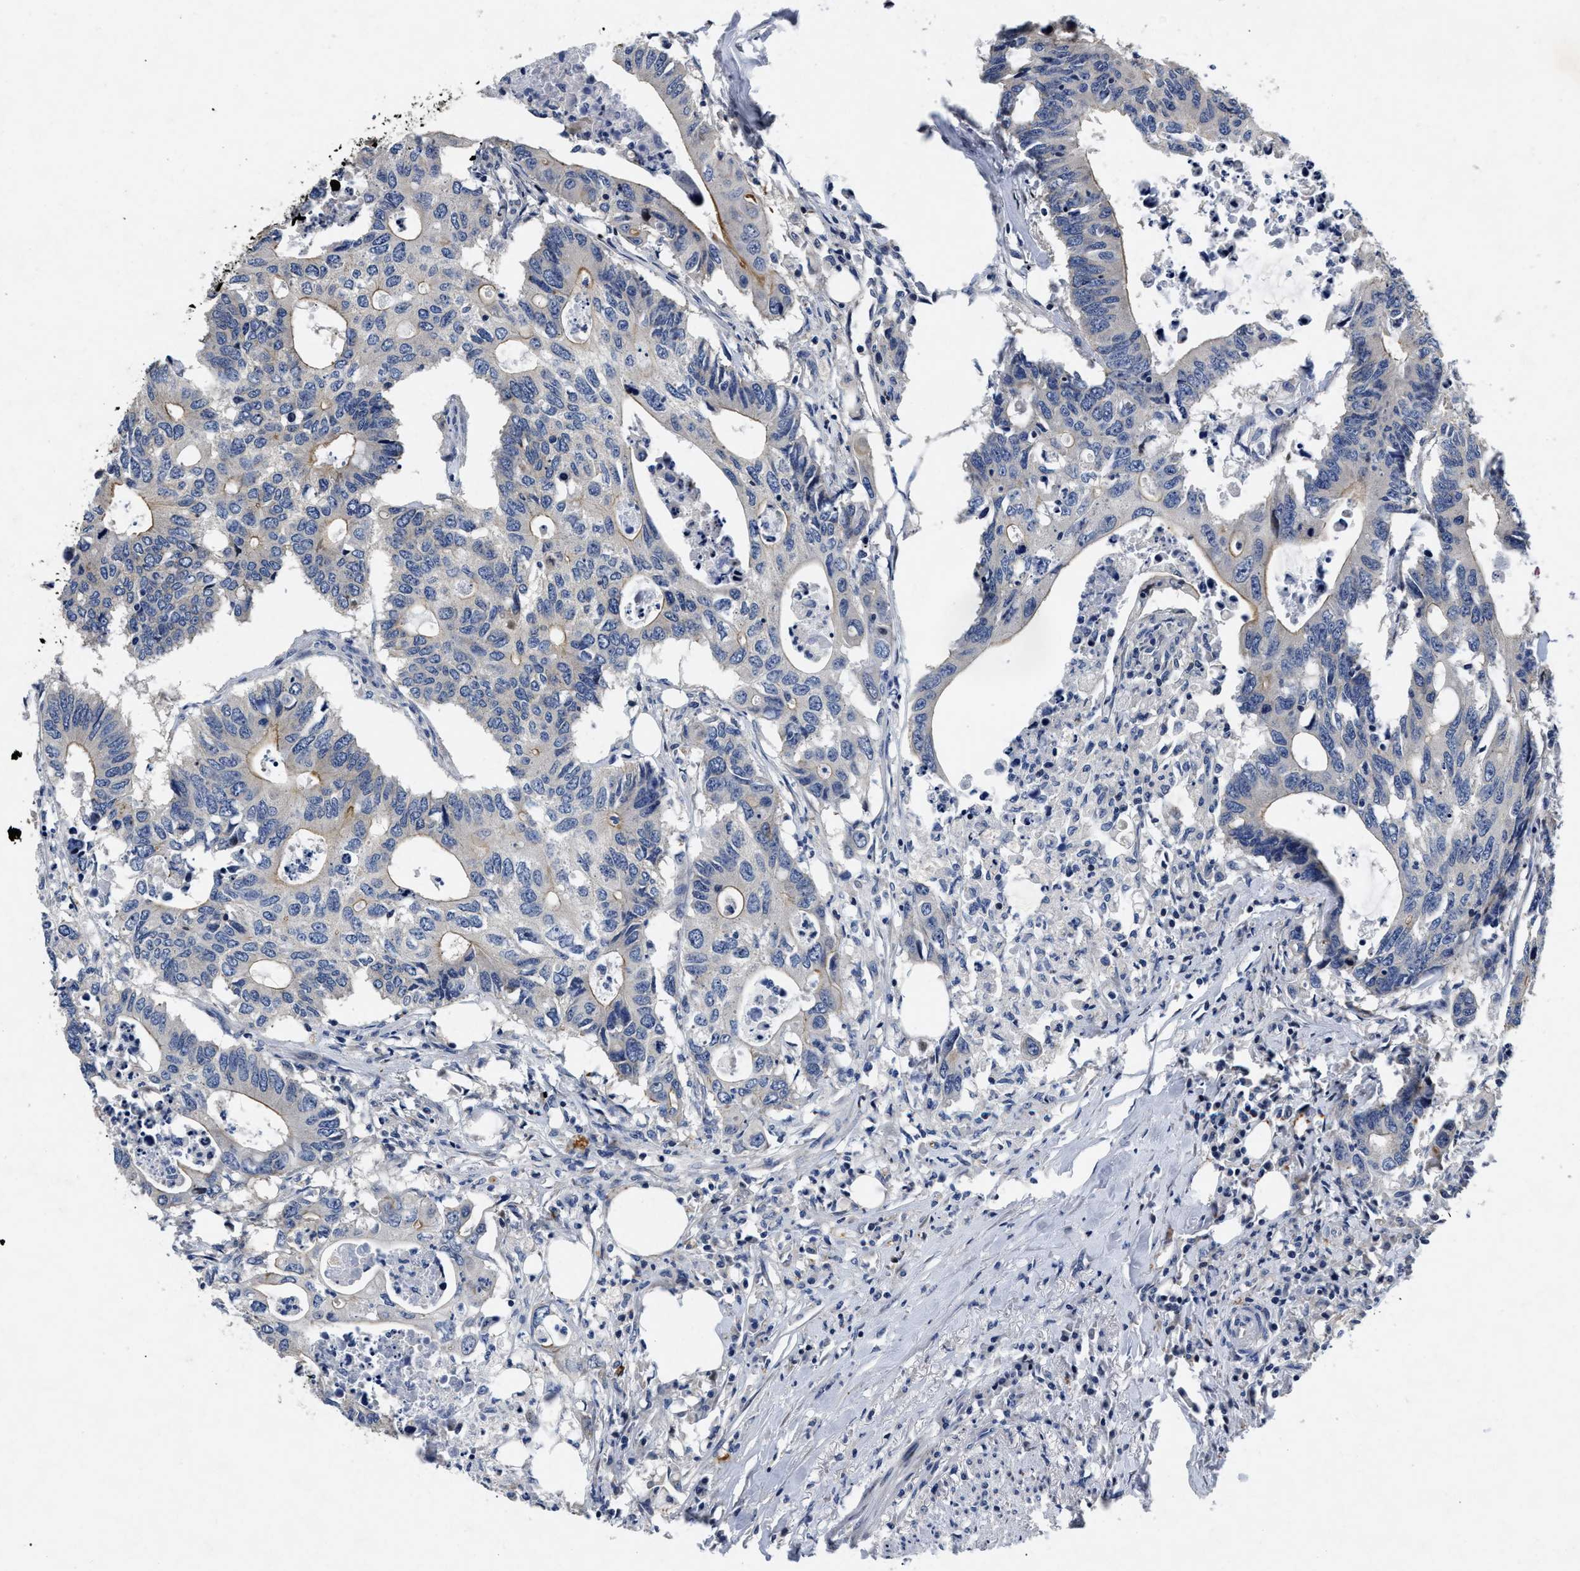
{"staining": {"intensity": "weak", "quantity": "<25%", "location": "cytoplasmic/membranous"}, "tissue": "colorectal cancer", "cell_type": "Tumor cells", "image_type": "cancer", "snomed": [{"axis": "morphology", "description": "Adenocarcinoma, NOS"}, {"axis": "topography", "description": "Colon"}], "caption": "Micrograph shows no protein expression in tumor cells of colorectal adenocarcinoma tissue.", "gene": "LAD1", "patient": {"sex": "male", "age": 71}}